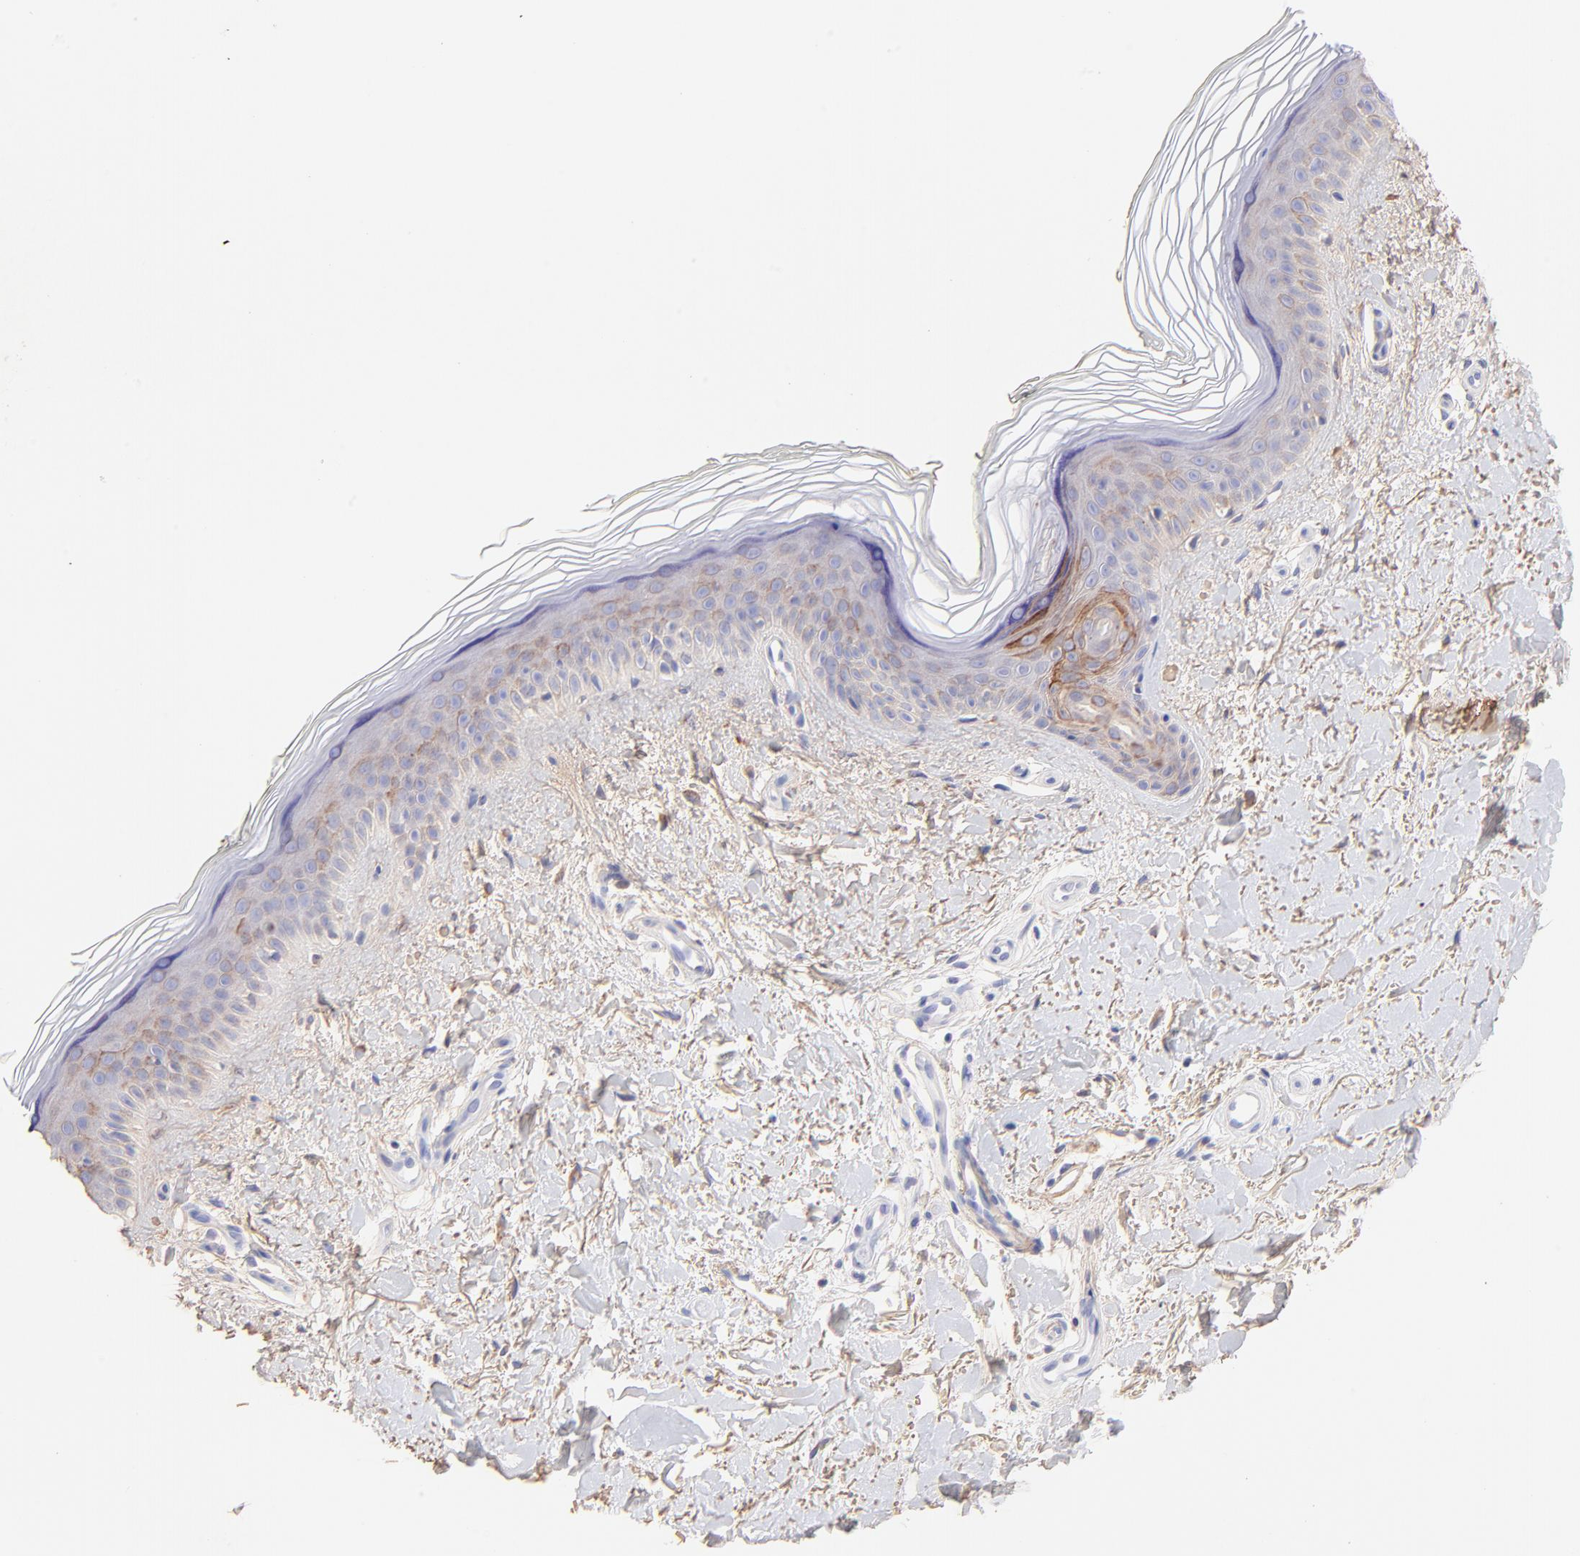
{"staining": {"intensity": "negative", "quantity": "none", "location": "none"}, "tissue": "skin", "cell_type": "Fibroblasts", "image_type": "normal", "snomed": [{"axis": "morphology", "description": "Normal tissue, NOS"}, {"axis": "topography", "description": "Skin"}], "caption": "Photomicrograph shows no protein staining in fibroblasts of normal skin.", "gene": "BGN", "patient": {"sex": "female", "age": 19}}